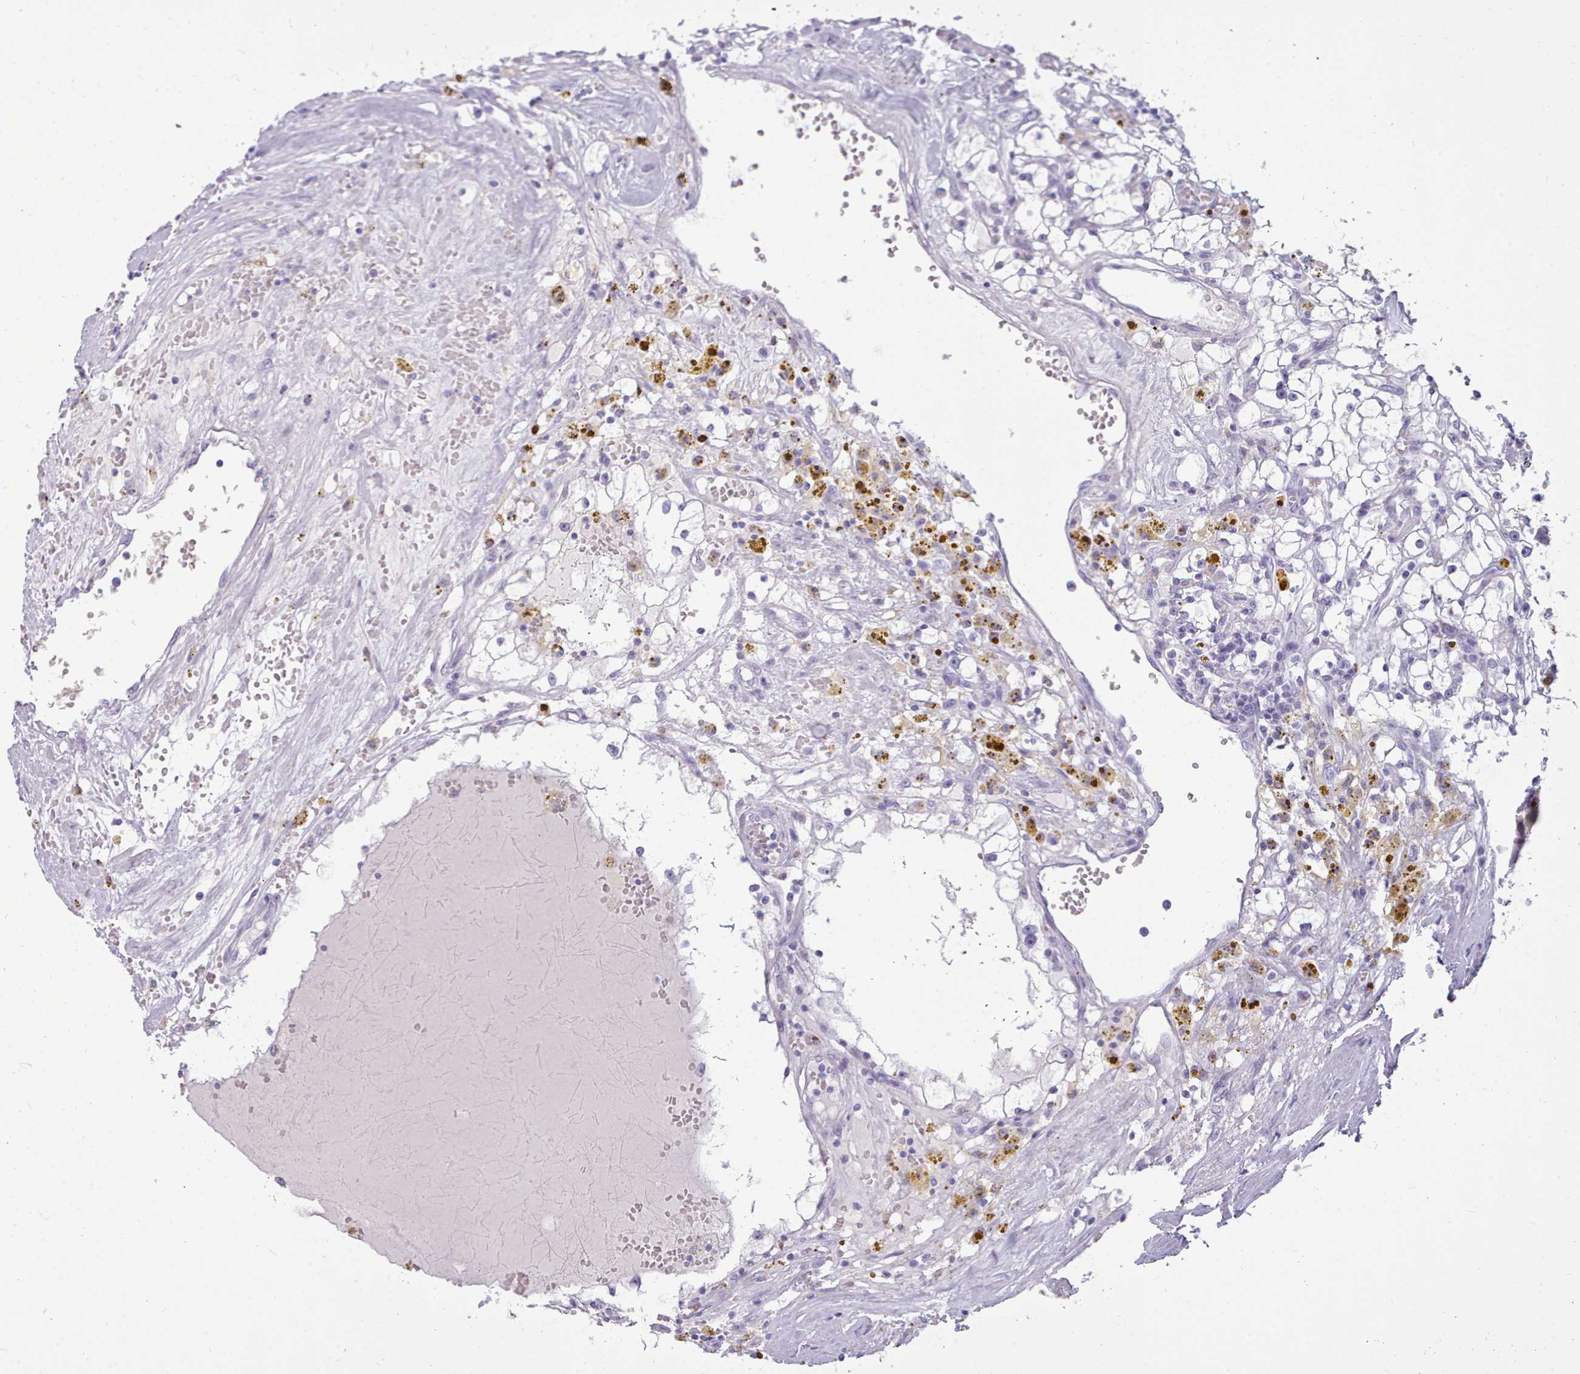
{"staining": {"intensity": "negative", "quantity": "none", "location": "none"}, "tissue": "renal cancer", "cell_type": "Tumor cells", "image_type": "cancer", "snomed": [{"axis": "morphology", "description": "Adenocarcinoma, NOS"}, {"axis": "topography", "description": "Kidney"}], "caption": "This photomicrograph is of renal adenocarcinoma stained with IHC to label a protein in brown with the nuclei are counter-stained blue. There is no expression in tumor cells. (Brightfield microscopy of DAB immunohistochemistry (IHC) at high magnification).", "gene": "NKX1-2", "patient": {"sex": "male", "age": 56}}